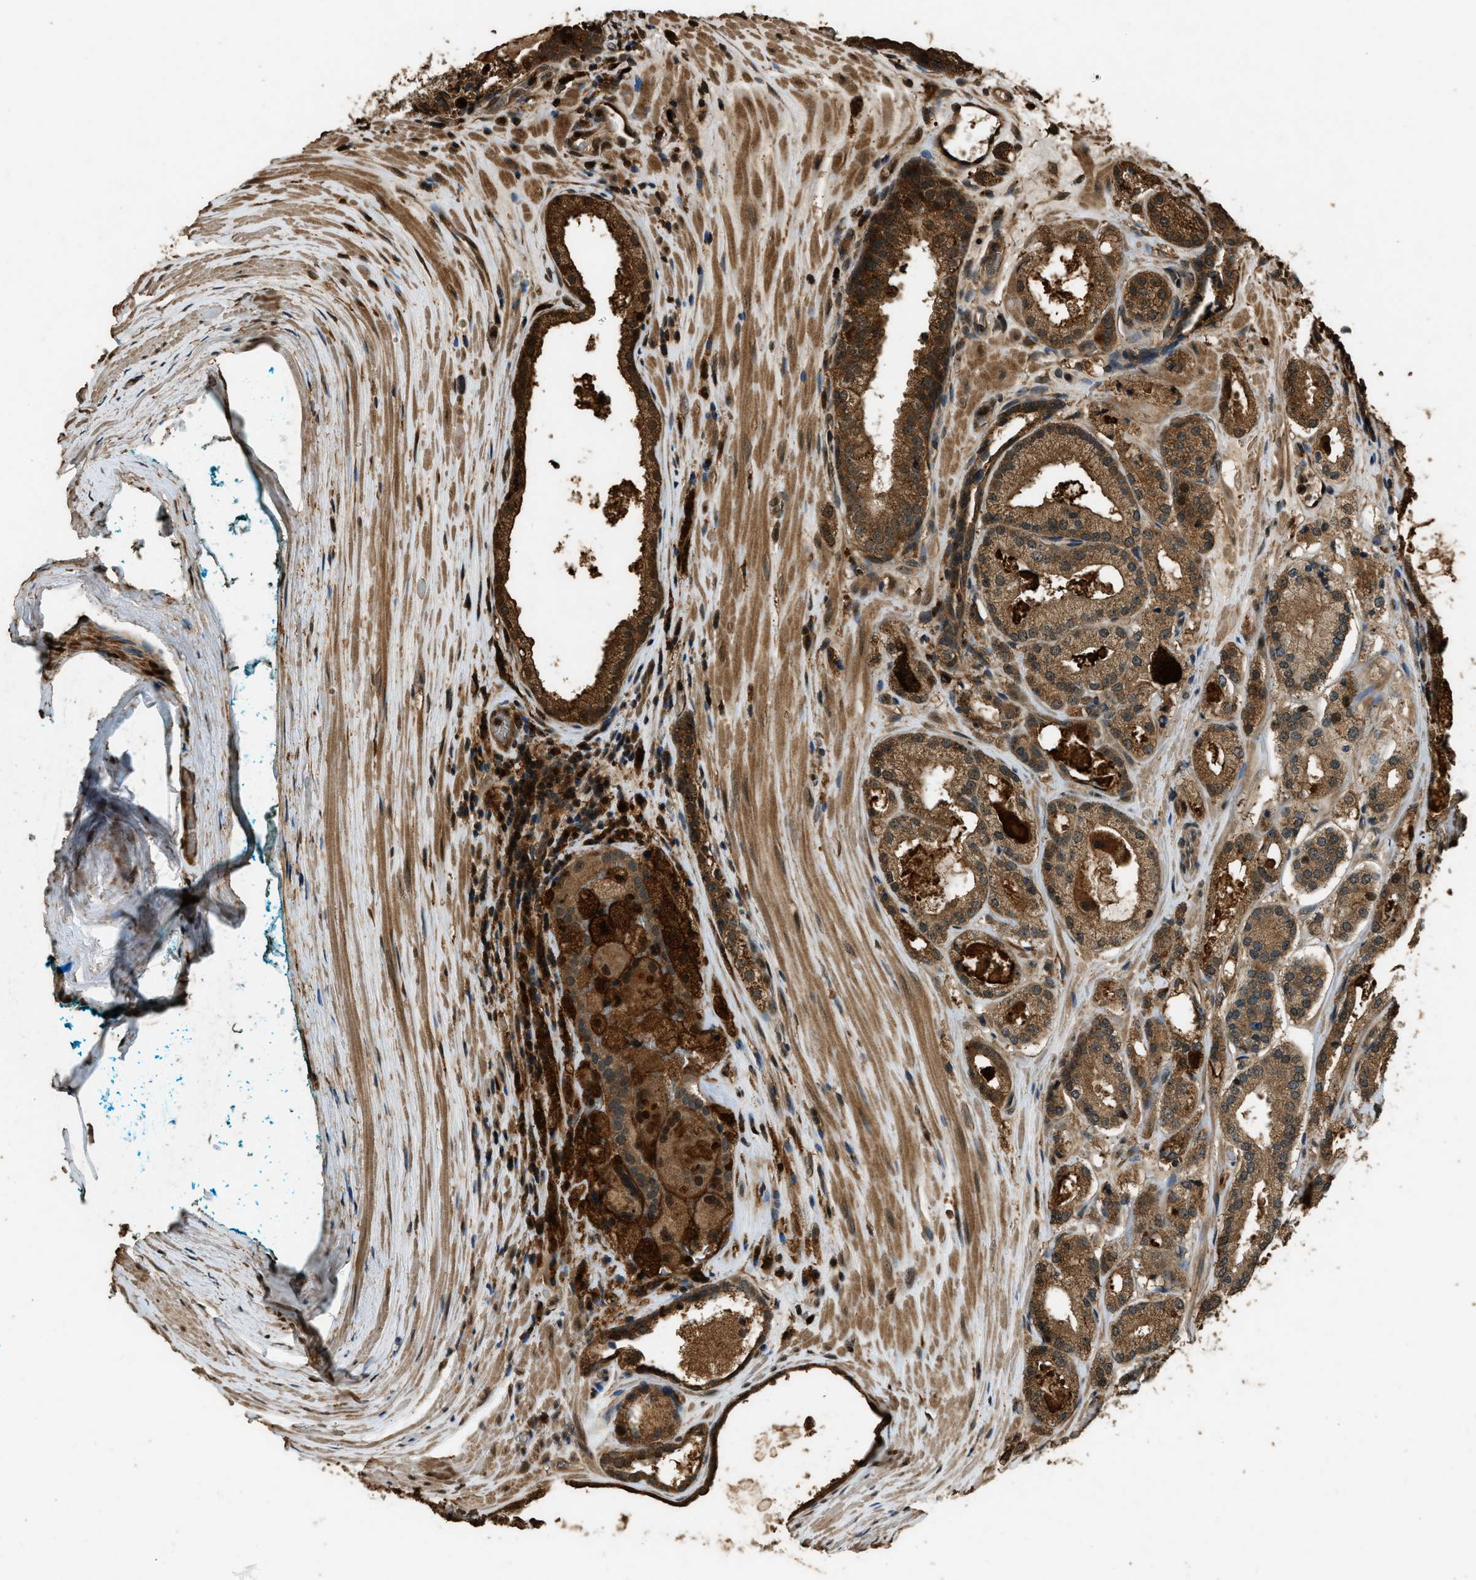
{"staining": {"intensity": "moderate", "quantity": ">75%", "location": "cytoplasmic/membranous"}, "tissue": "prostate cancer", "cell_type": "Tumor cells", "image_type": "cancer", "snomed": [{"axis": "morphology", "description": "Adenocarcinoma, High grade"}, {"axis": "topography", "description": "Prostate"}], "caption": "A micrograph of prostate cancer (high-grade adenocarcinoma) stained for a protein reveals moderate cytoplasmic/membranous brown staining in tumor cells.", "gene": "RAP2A", "patient": {"sex": "male", "age": 65}}